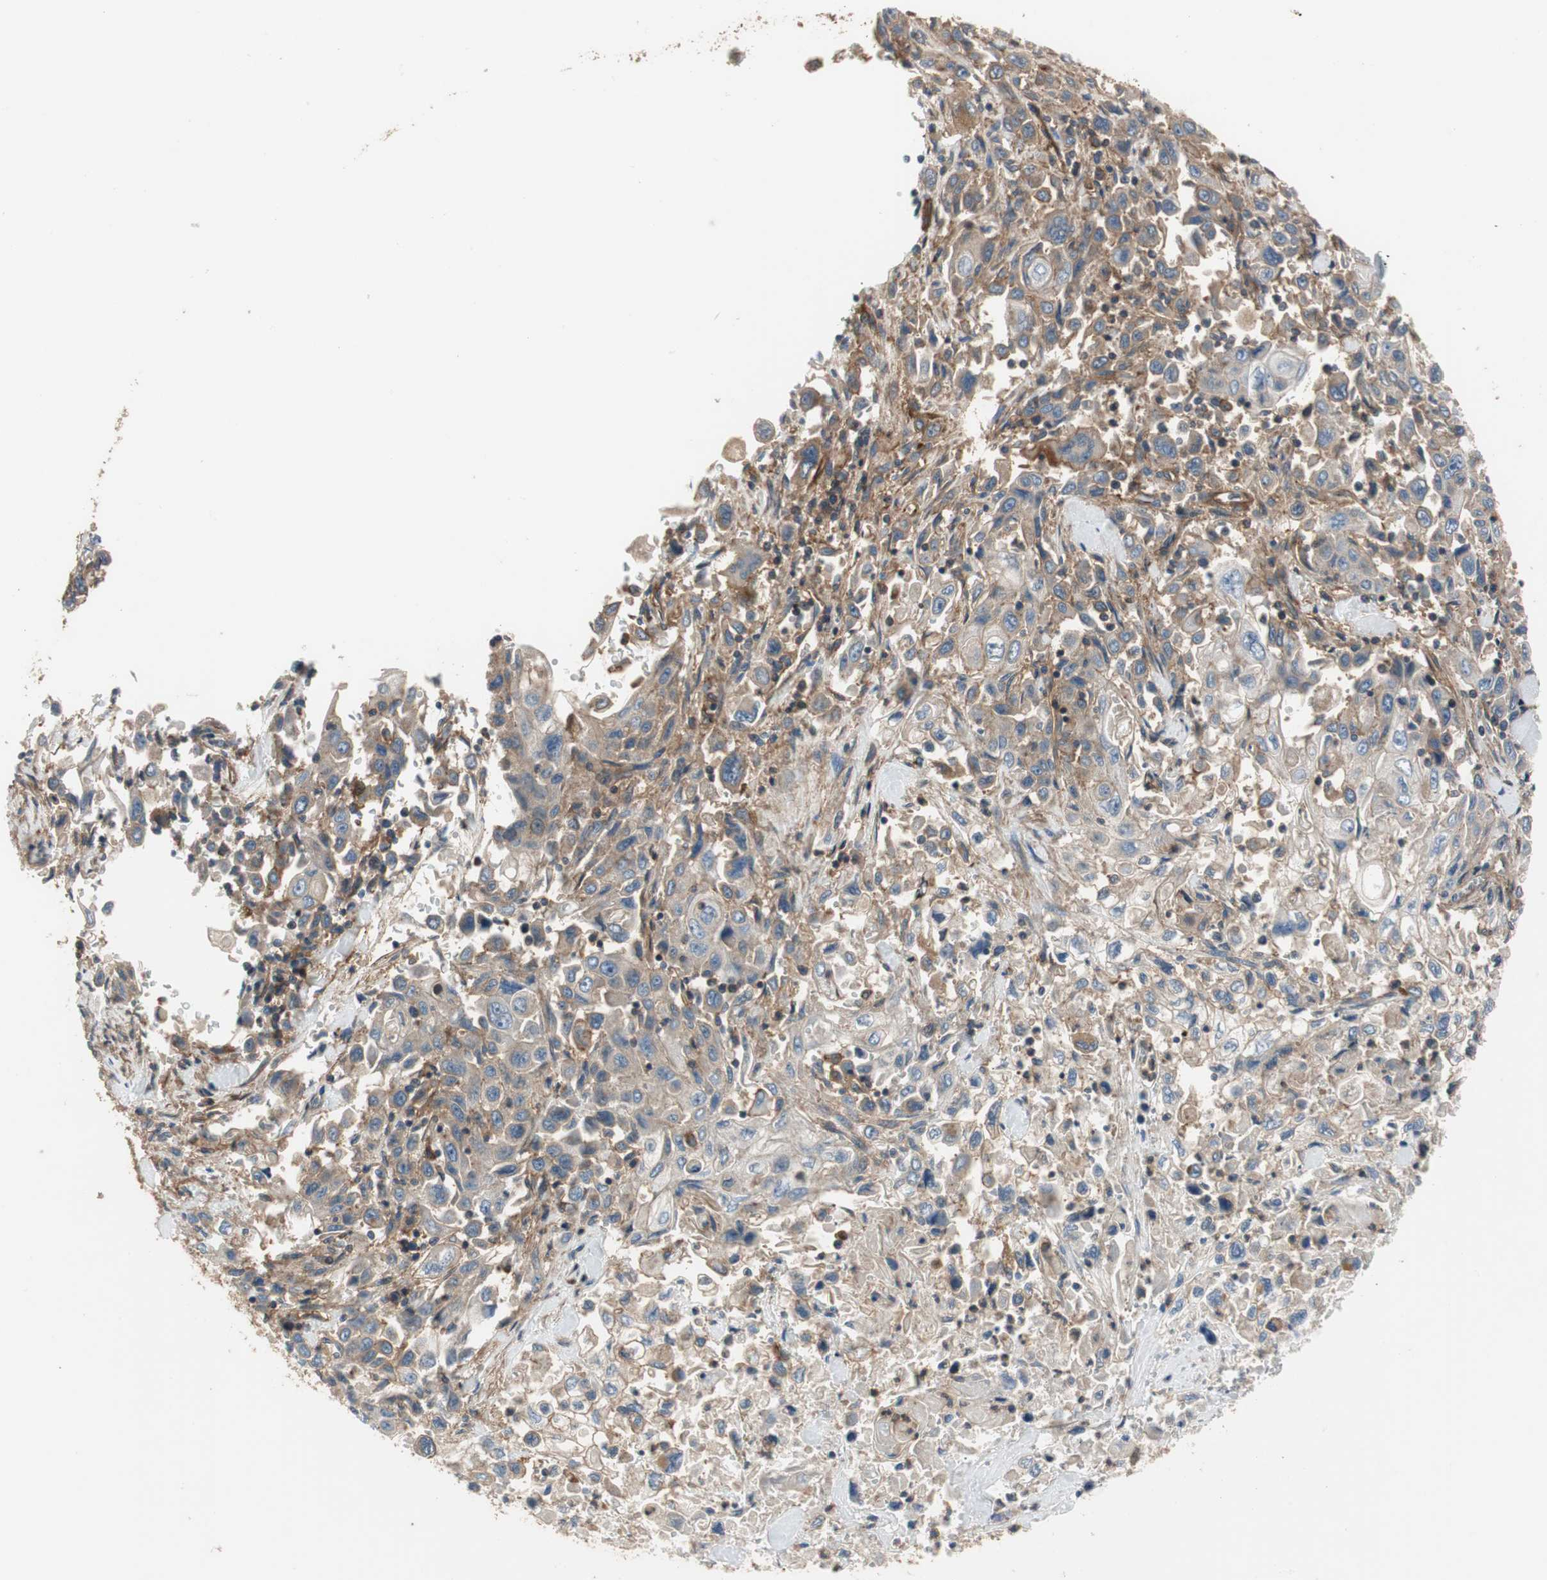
{"staining": {"intensity": "moderate", "quantity": "25%-75%", "location": "cytoplasmic/membranous"}, "tissue": "pancreatic cancer", "cell_type": "Tumor cells", "image_type": "cancer", "snomed": [{"axis": "morphology", "description": "Adenocarcinoma, NOS"}, {"axis": "topography", "description": "Pancreas"}], "caption": "Tumor cells exhibit moderate cytoplasmic/membranous expression in approximately 25%-75% of cells in pancreatic cancer (adenocarcinoma). The protein is stained brown, and the nuclei are stained in blue (DAB (3,3'-diaminobenzidine) IHC with brightfield microscopy, high magnification).", "gene": "IL1RL1", "patient": {"sex": "male", "age": 70}}